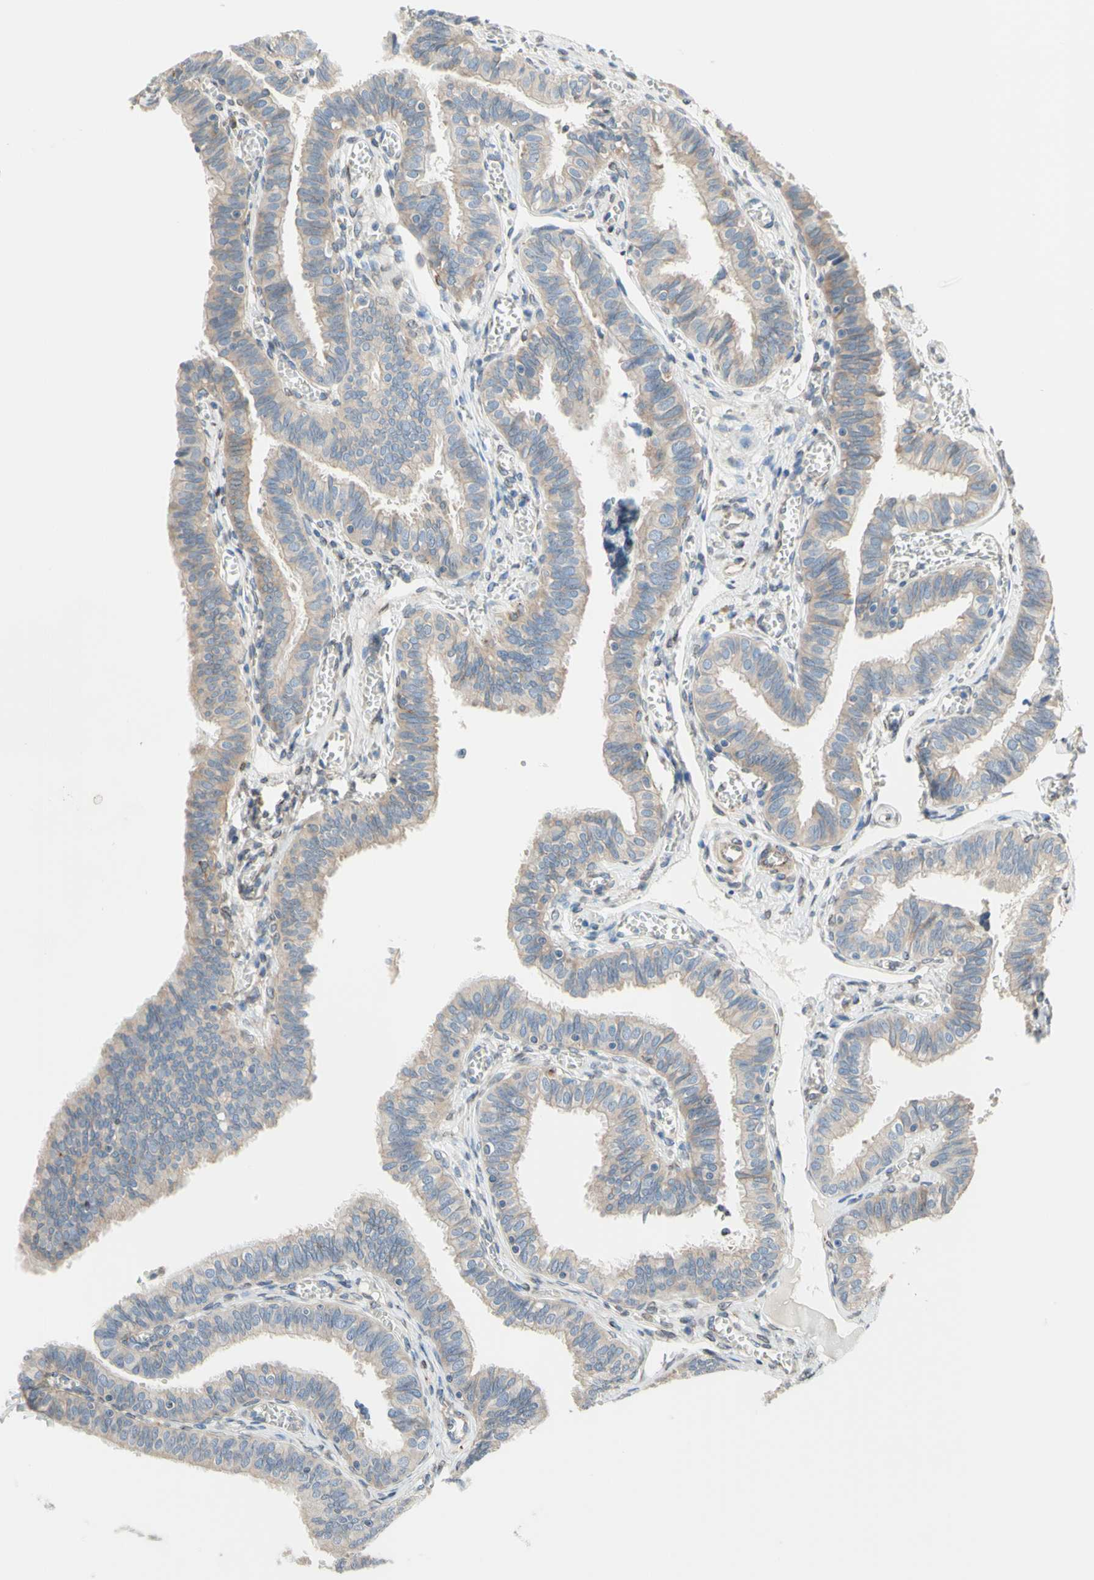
{"staining": {"intensity": "weak", "quantity": ">75%", "location": "cytoplasmic/membranous"}, "tissue": "fallopian tube", "cell_type": "Glandular cells", "image_type": "normal", "snomed": [{"axis": "morphology", "description": "Normal tissue, NOS"}, {"axis": "topography", "description": "Fallopian tube"}], "caption": "This histopathology image displays immunohistochemistry staining of normal fallopian tube, with low weak cytoplasmic/membranous staining in about >75% of glandular cells.", "gene": "TRAF2", "patient": {"sex": "female", "age": 46}}